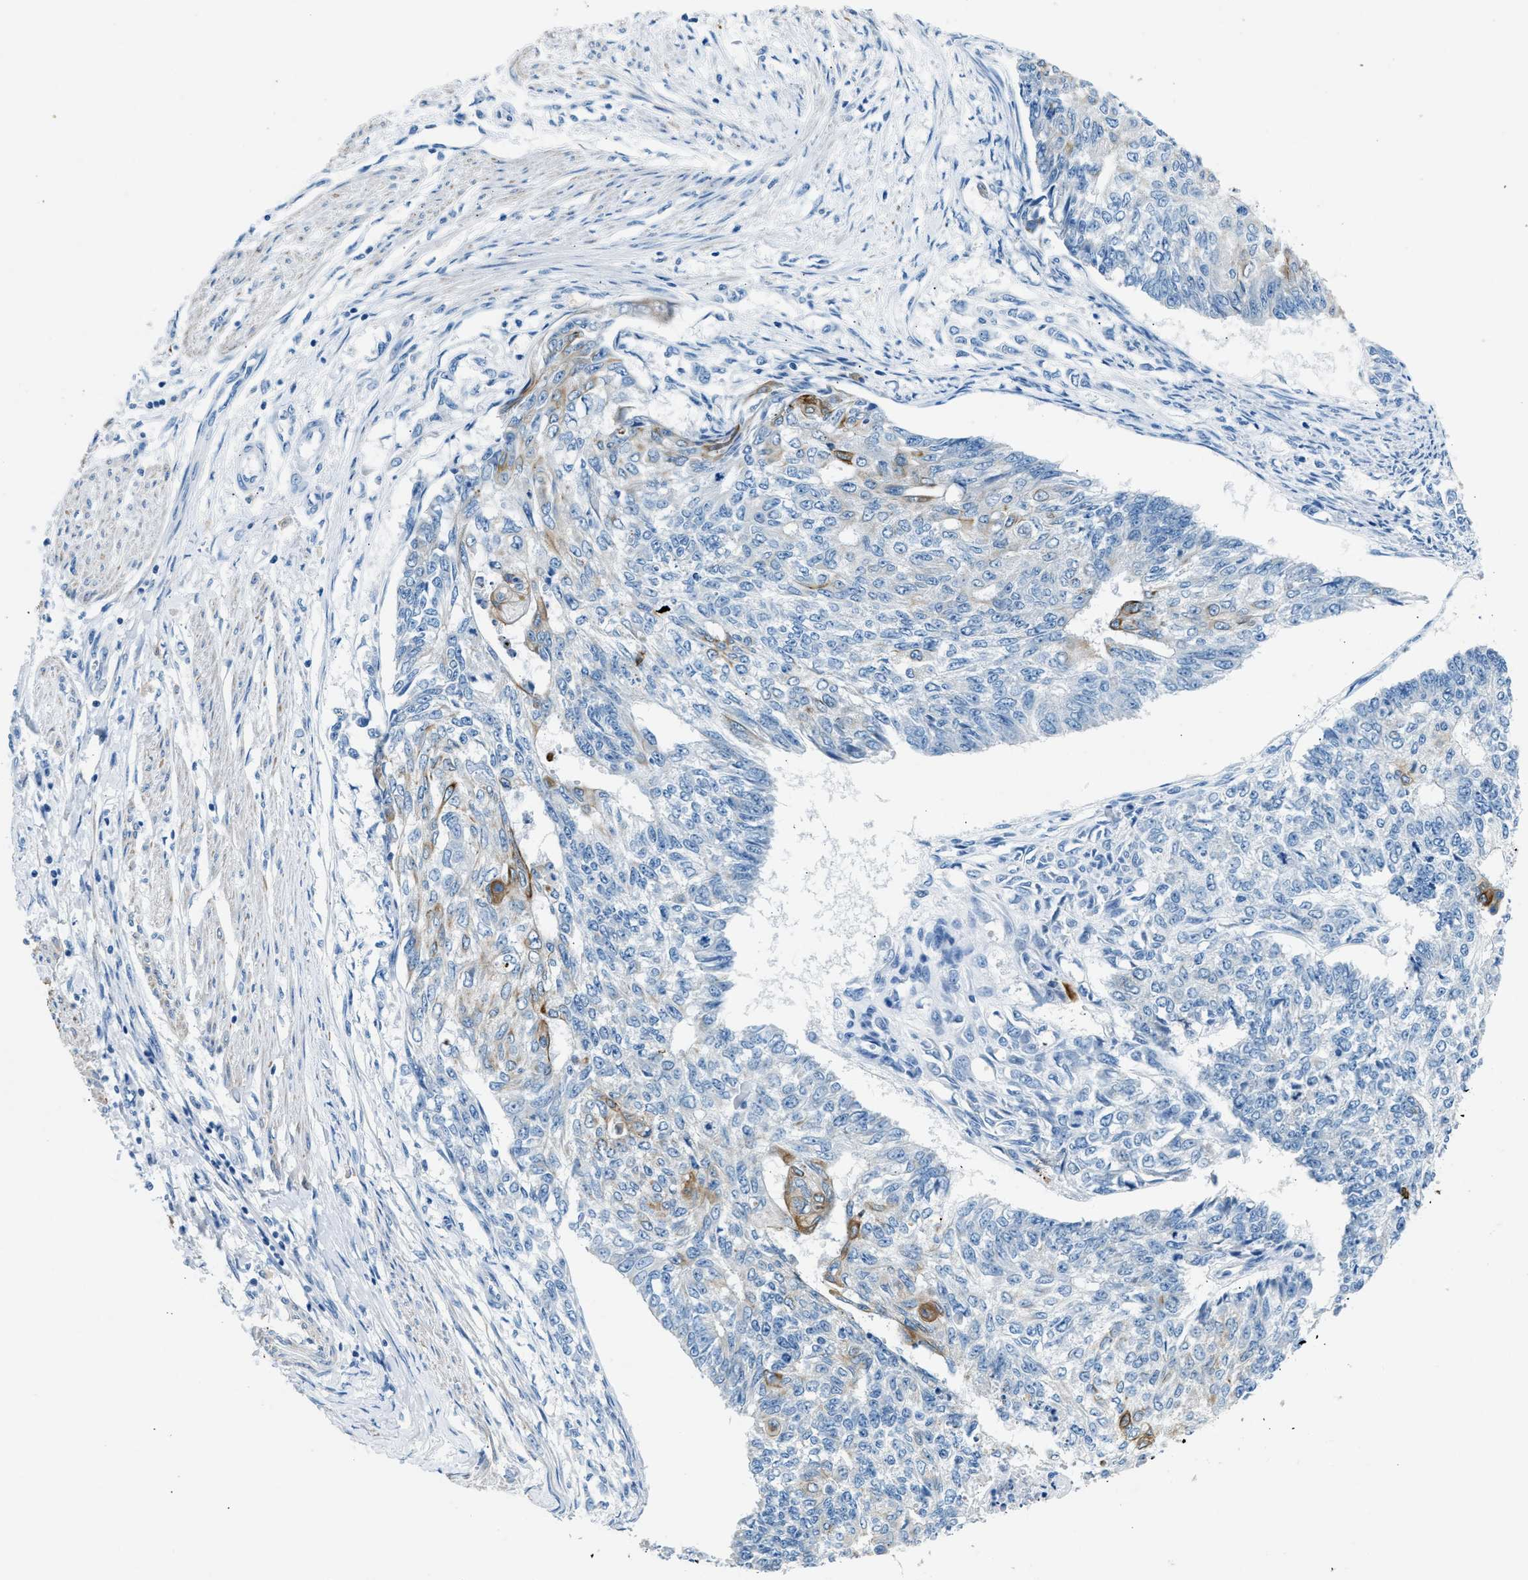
{"staining": {"intensity": "moderate", "quantity": "<25%", "location": "cytoplasmic/membranous"}, "tissue": "endometrial cancer", "cell_type": "Tumor cells", "image_type": "cancer", "snomed": [{"axis": "morphology", "description": "Adenocarcinoma, NOS"}, {"axis": "topography", "description": "Endometrium"}], "caption": "Immunohistochemistry (IHC) (DAB) staining of human endometrial adenocarcinoma reveals moderate cytoplasmic/membranous protein expression in approximately <25% of tumor cells.", "gene": "CFAP20", "patient": {"sex": "female", "age": 32}}